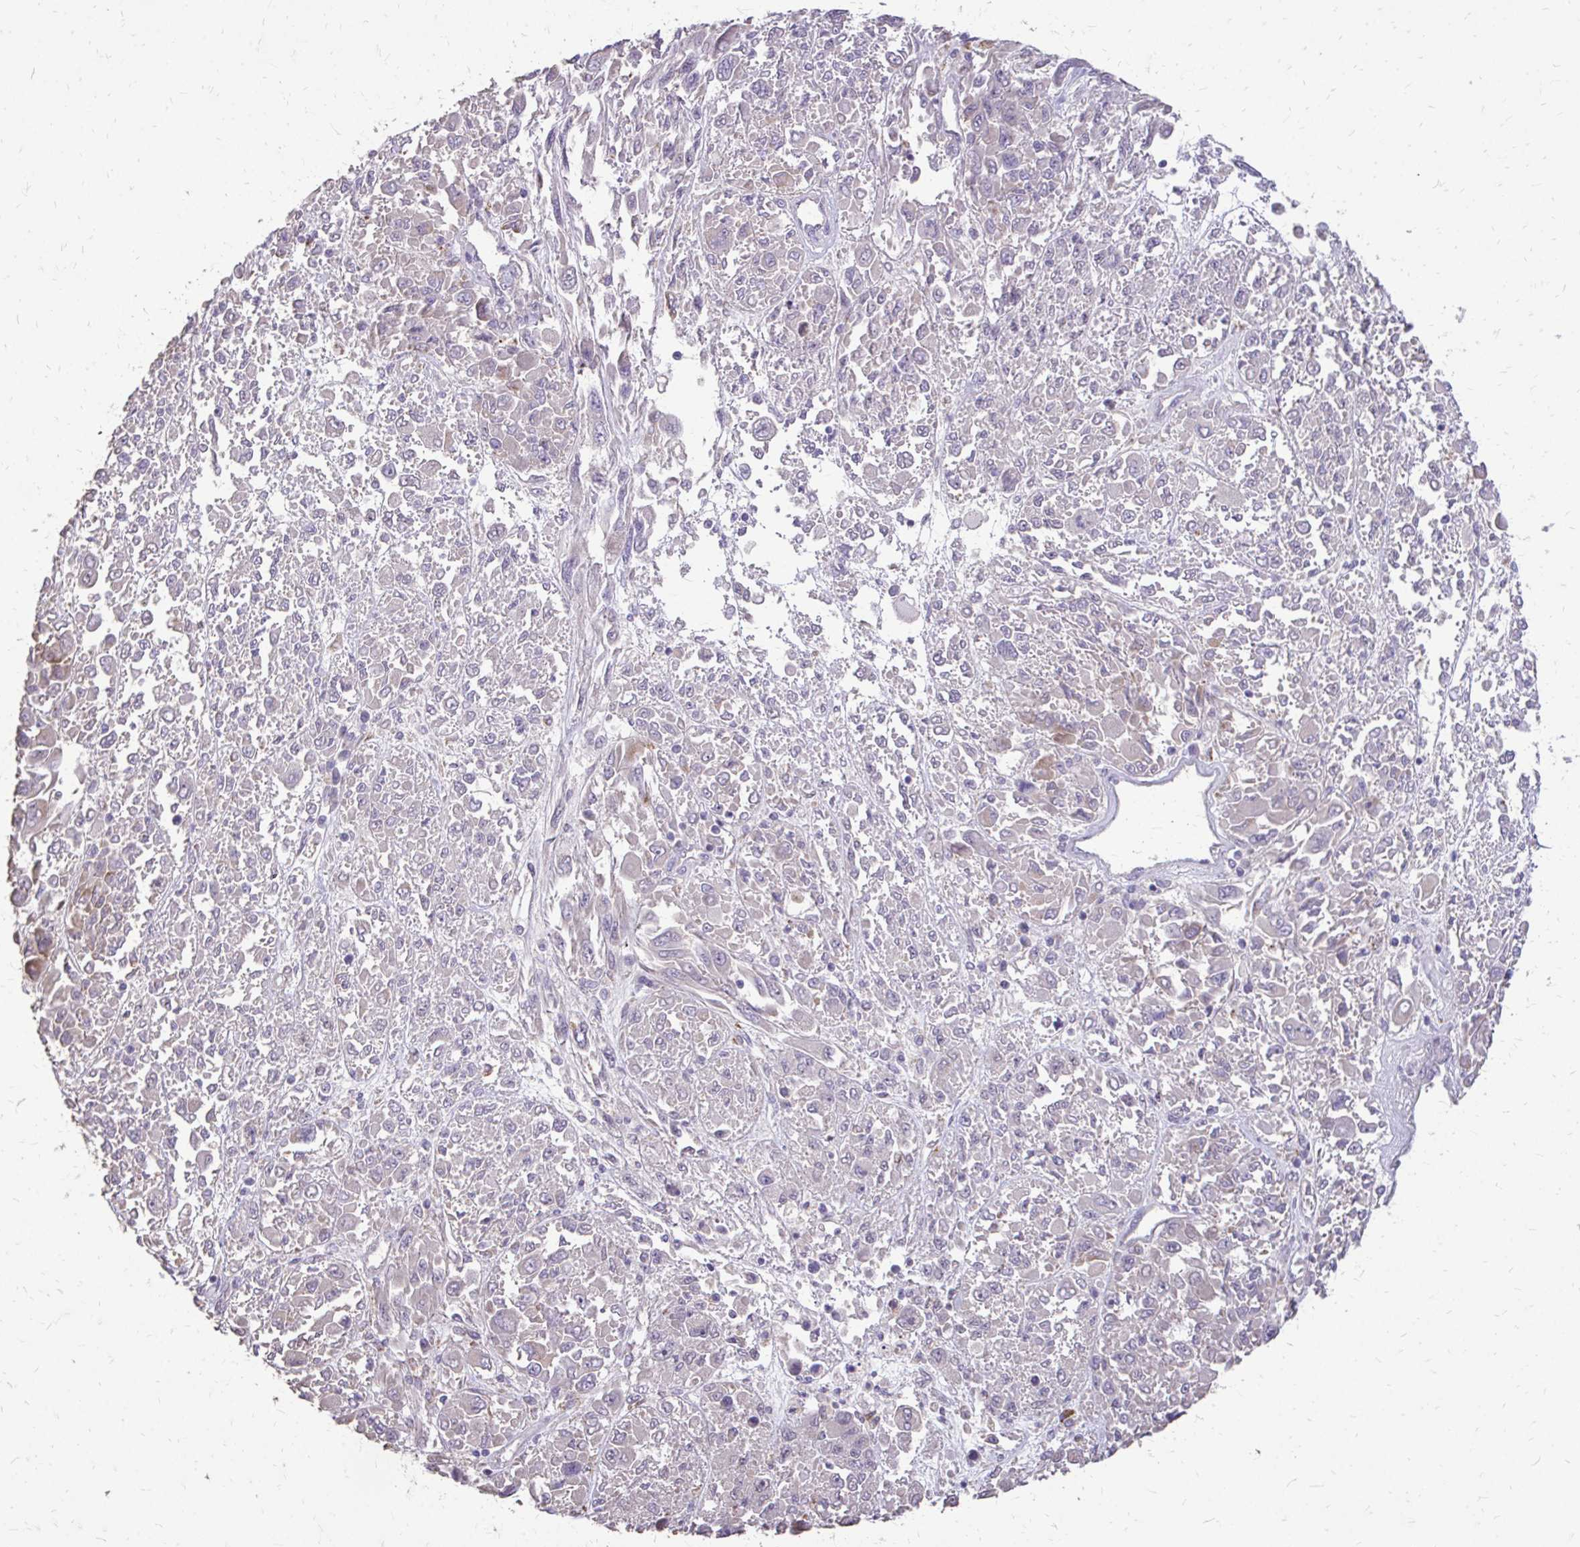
{"staining": {"intensity": "negative", "quantity": "none", "location": "none"}, "tissue": "melanoma", "cell_type": "Tumor cells", "image_type": "cancer", "snomed": [{"axis": "morphology", "description": "Malignant melanoma, NOS"}, {"axis": "topography", "description": "Skin"}], "caption": "The micrograph shows no staining of tumor cells in malignant melanoma.", "gene": "MYORG", "patient": {"sex": "female", "age": 91}}